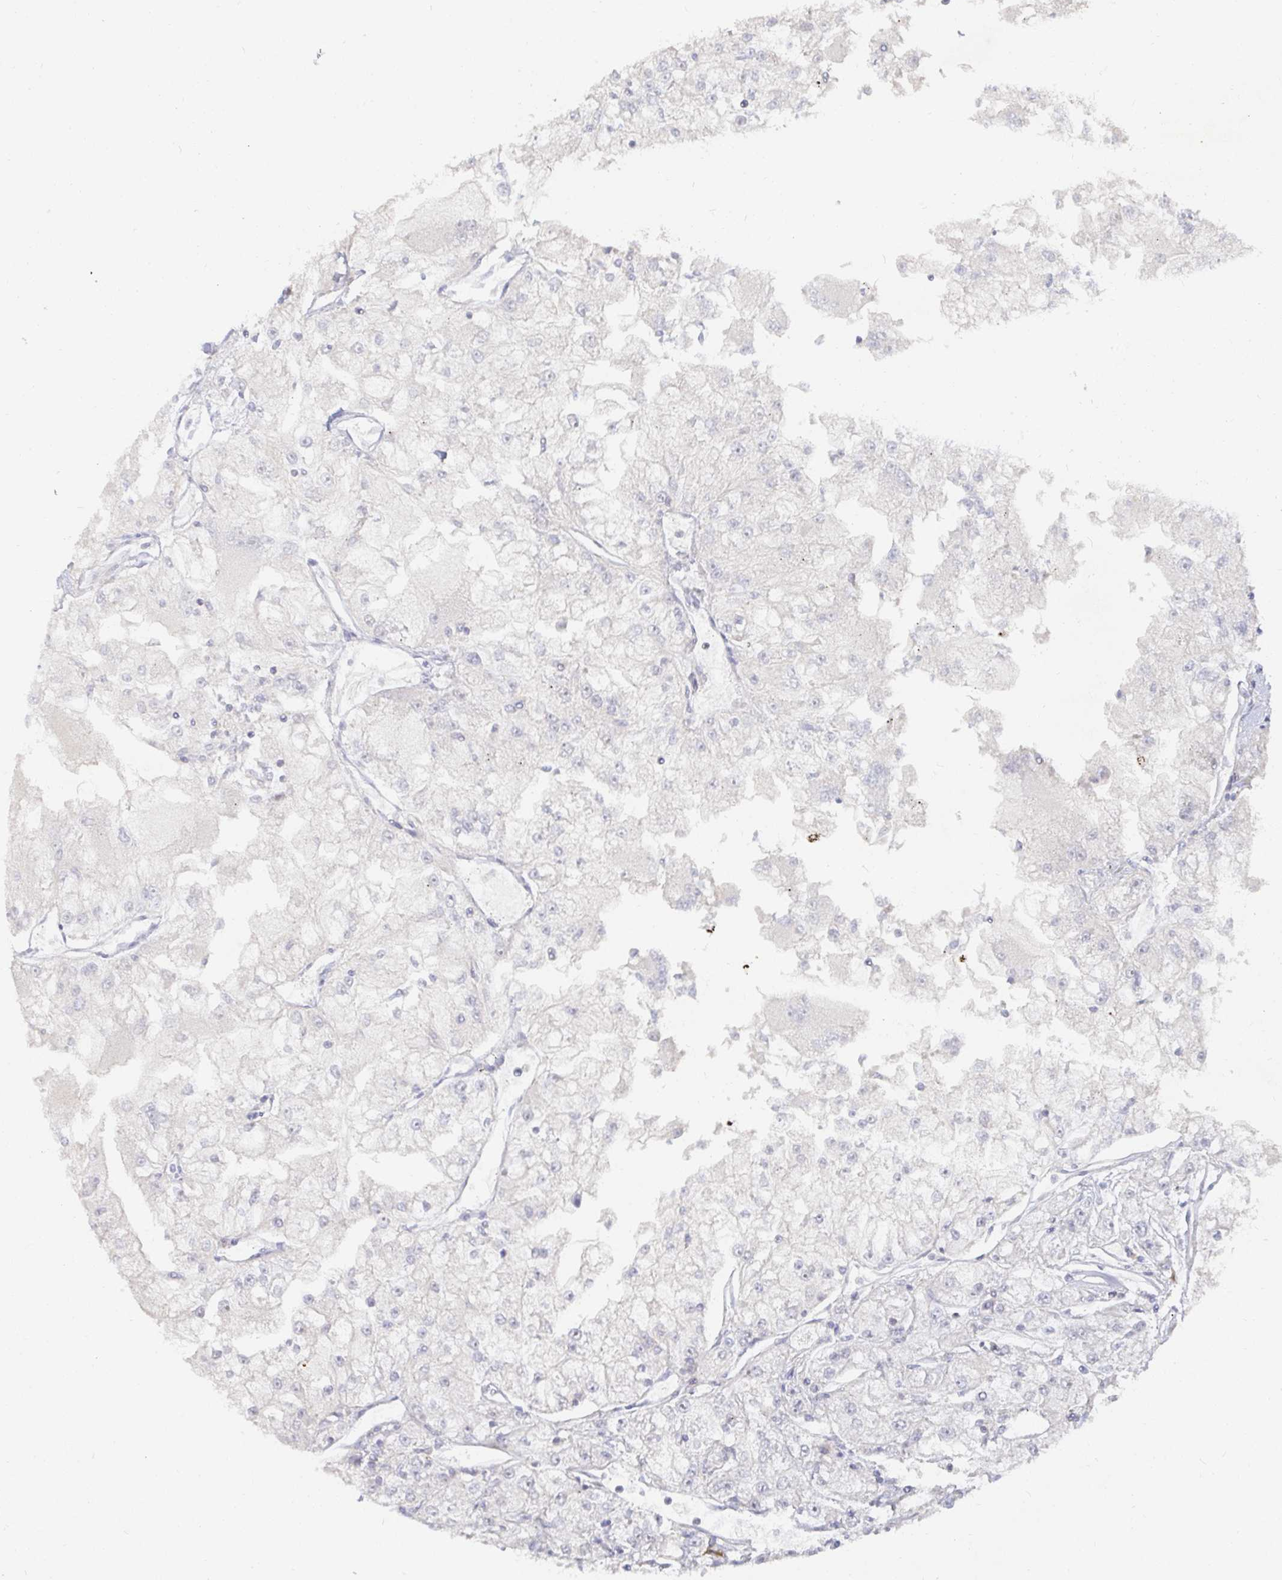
{"staining": {"intensity": "negative", "quantity": "none", "location": "none"}, "tissue": "renal cancer", "cell_type": "Tumor cells", "image_type": "cancer", "snomed": [{"axis": "morphology", "description": "Adenocarcinoma, NOS"}, {"axis": "topography", "description": "Kidney"}], "caption": "High power microscopy image of an IHC photomicrograph of renal adenocarcinoma, revealing no significant staining in tumor cells.", "gene": "SSH2", "patient": {"sex": "female", "age": 72}}